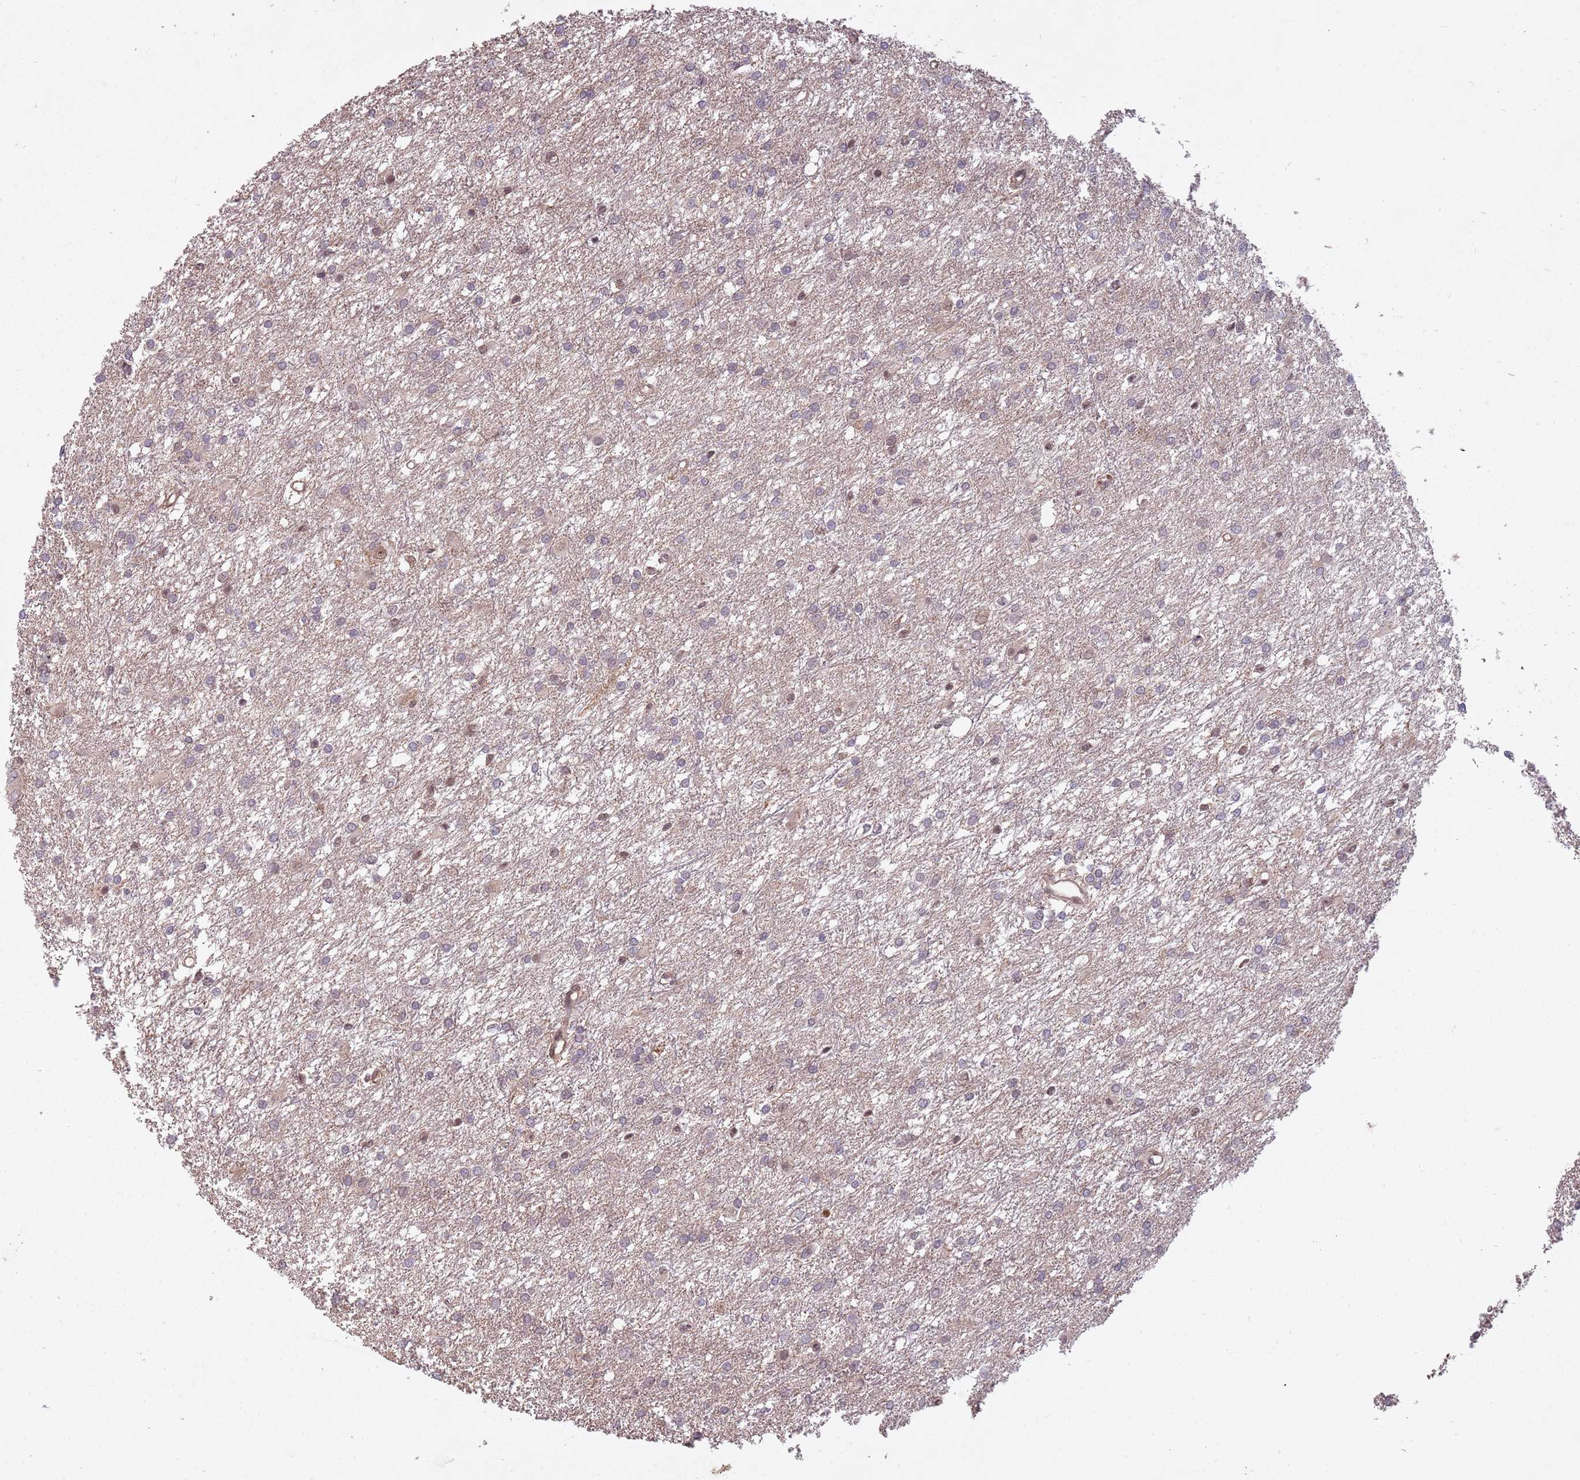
{"staining": {"intensity": "weak", "quantity": "<25%", "location": "nuclear"}, "tissue": "glioma", "cell_type": "Tumor cells", "image_type": "cancer", "snomed": [{"axis": "morphology", "description": "Glioma, malignant, High grade"}, {"axis": "topography", "description": "Brain"}], "caption": "Immunohistochemistry histopathology image of neoplastic tissue: human malignant glioma (high-grade) stained with DAB (3,3'-diaminobenzidine) shows no significant protein staining in tumor cells. Brightfield microscopy of immunohistochemistry stained with DAB (brown) and hematoxylin (blue), captured at high magnification.", "gene": "SUDS3", "patient": {"sex": "female", "age": 50}}